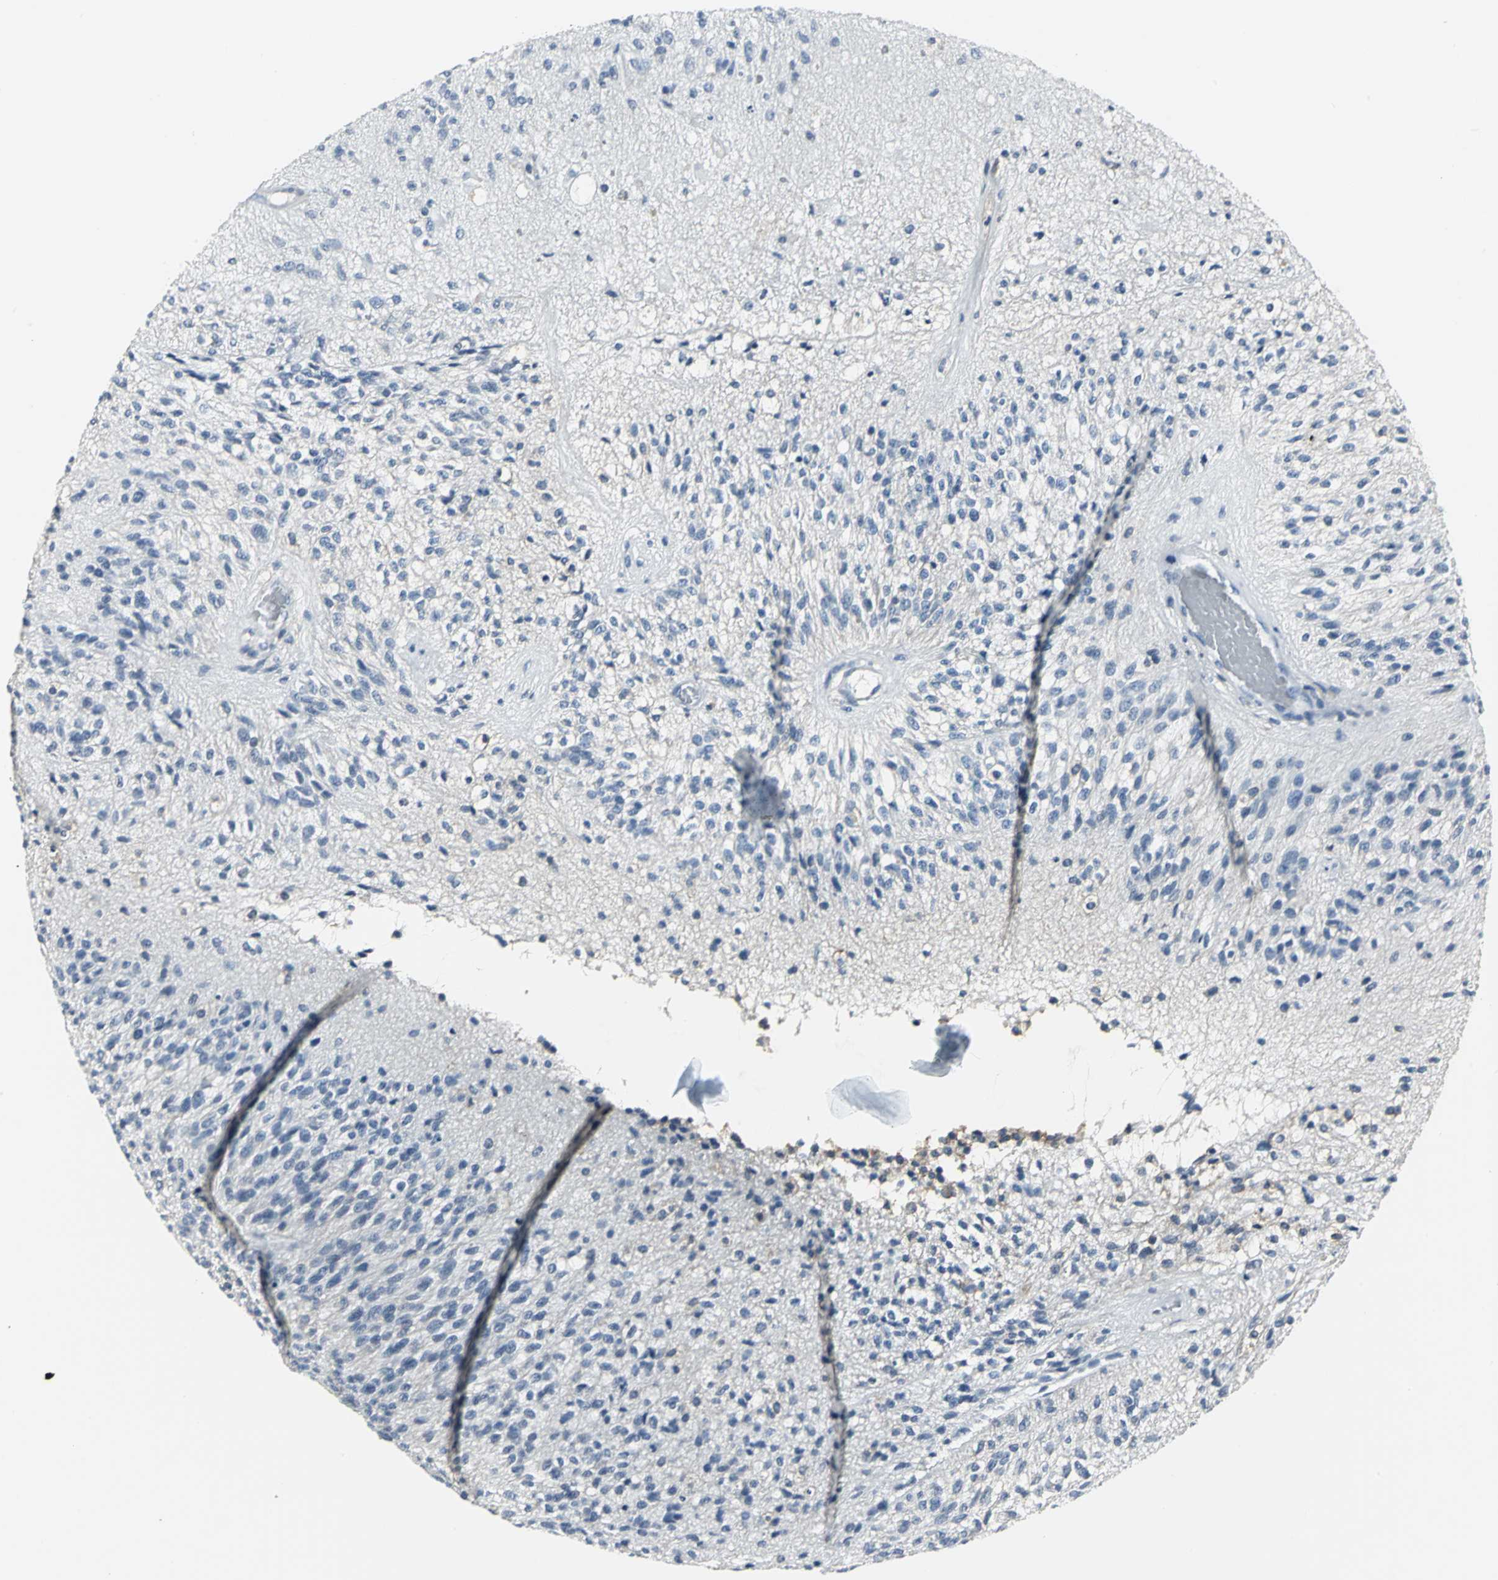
{"staining": {"intensity": "negative", "quantity": "none", "location": "none"}, "tissue": "glioma", "cell_type": "Tumor cells", "image_type": "cancer", "snomed": [{"axis": "morphology", "description": "Normal tissue, NOS"}, {"axis": "morphology", "description": "Glioma, malignant, High grade"}, {"axis": "topography", "description": "Cerebral cortex"}], "caption": "High-grade glioma (malignant) was stained to show a protein in brown. There is no significant expression in tumor cells.", "gene": "IQGAP2", "patient": {"sex": "male", "age": 77}}